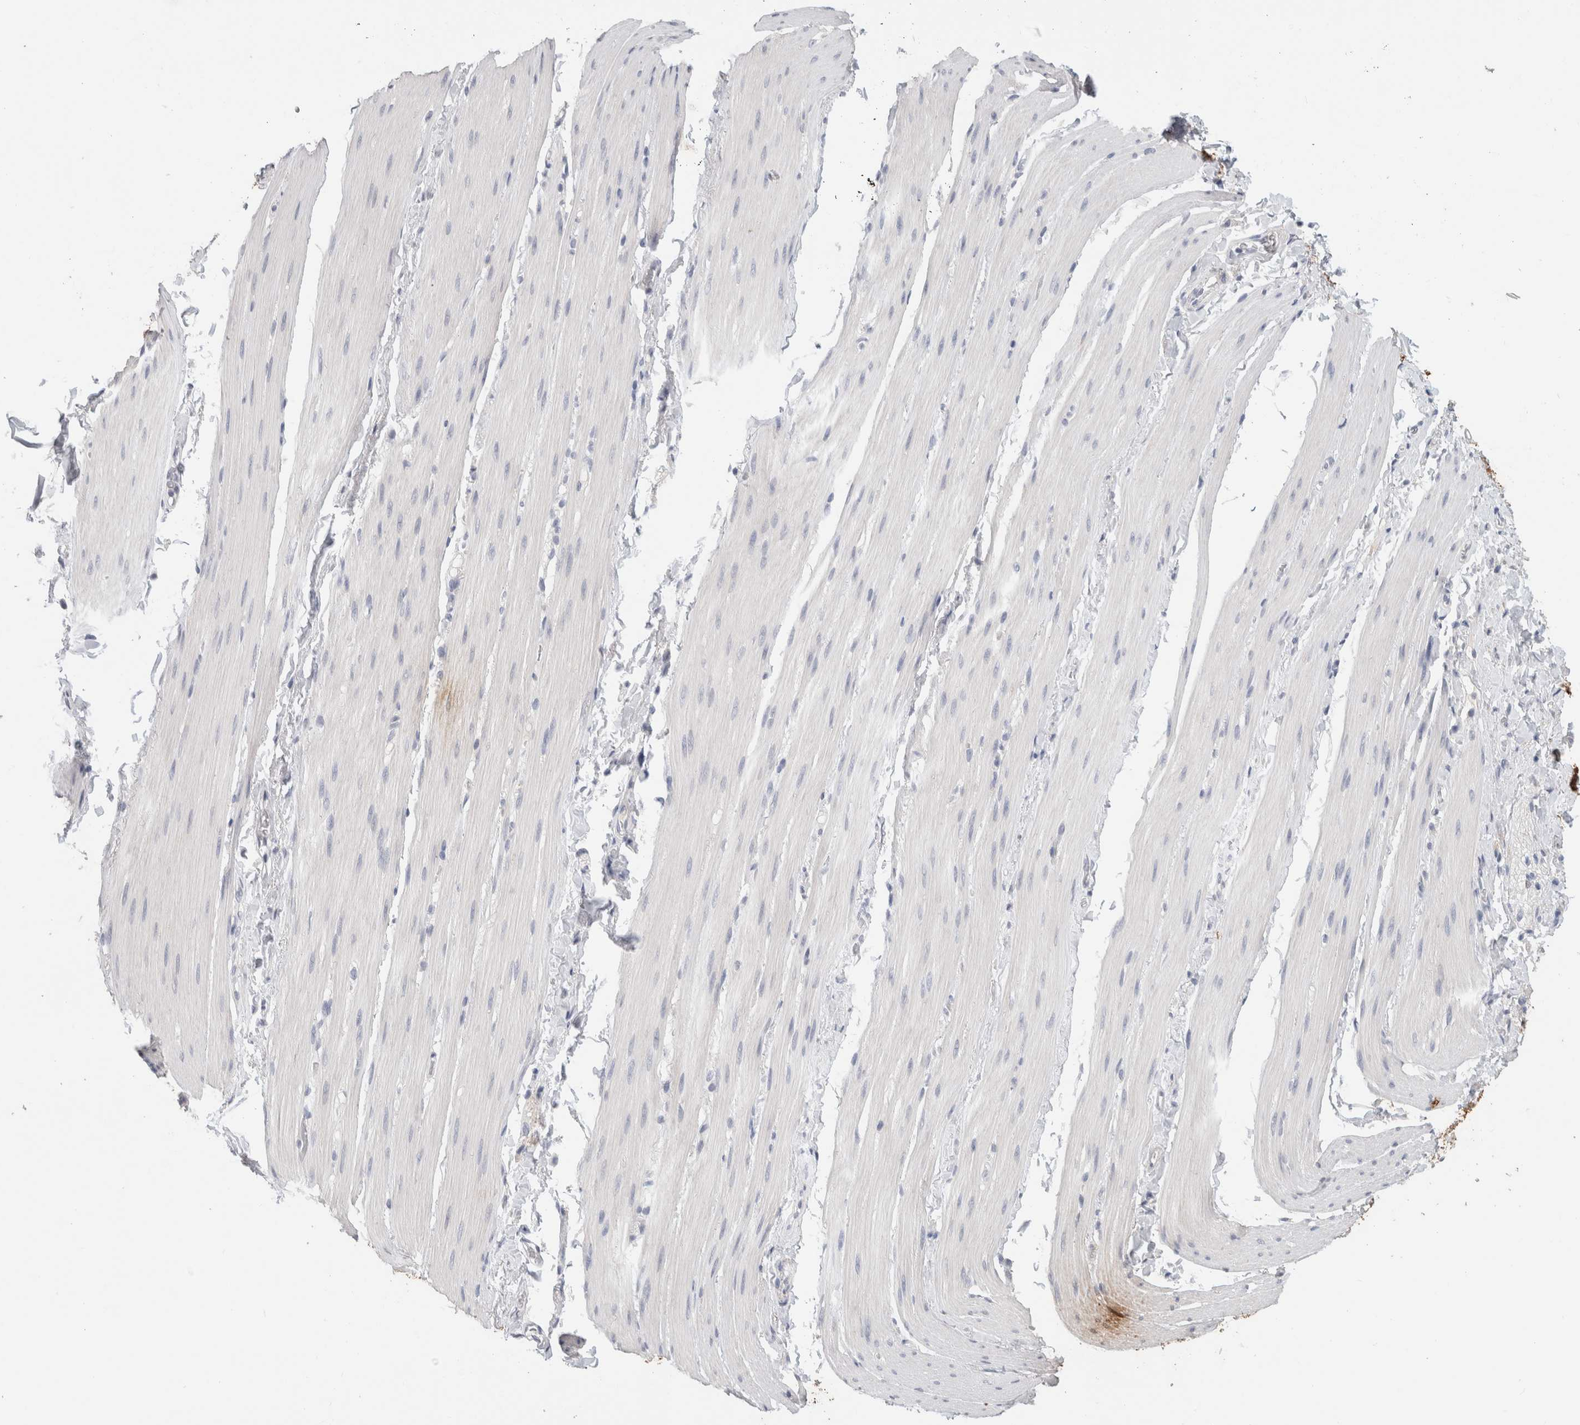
{"staining": {"intensity": "negative", "quantity": "none", "location": "none"}, "tissue": "smooth muscle", "cell_type": "Smooth muscle cells", "image_type": "normal", "snomed": [{"axis": "morphology", "description": "Normal tissue, NOS"}, {"axis": "topography", "description": "Smooth muscle"}, {"axis": "topography", "description": "Small intestine"}], "caption": "There is no significant staining in smooth muscle cells of smooth muscle.", "gene": "BCAN", "patient": {"sex": "female", "age": 84}}